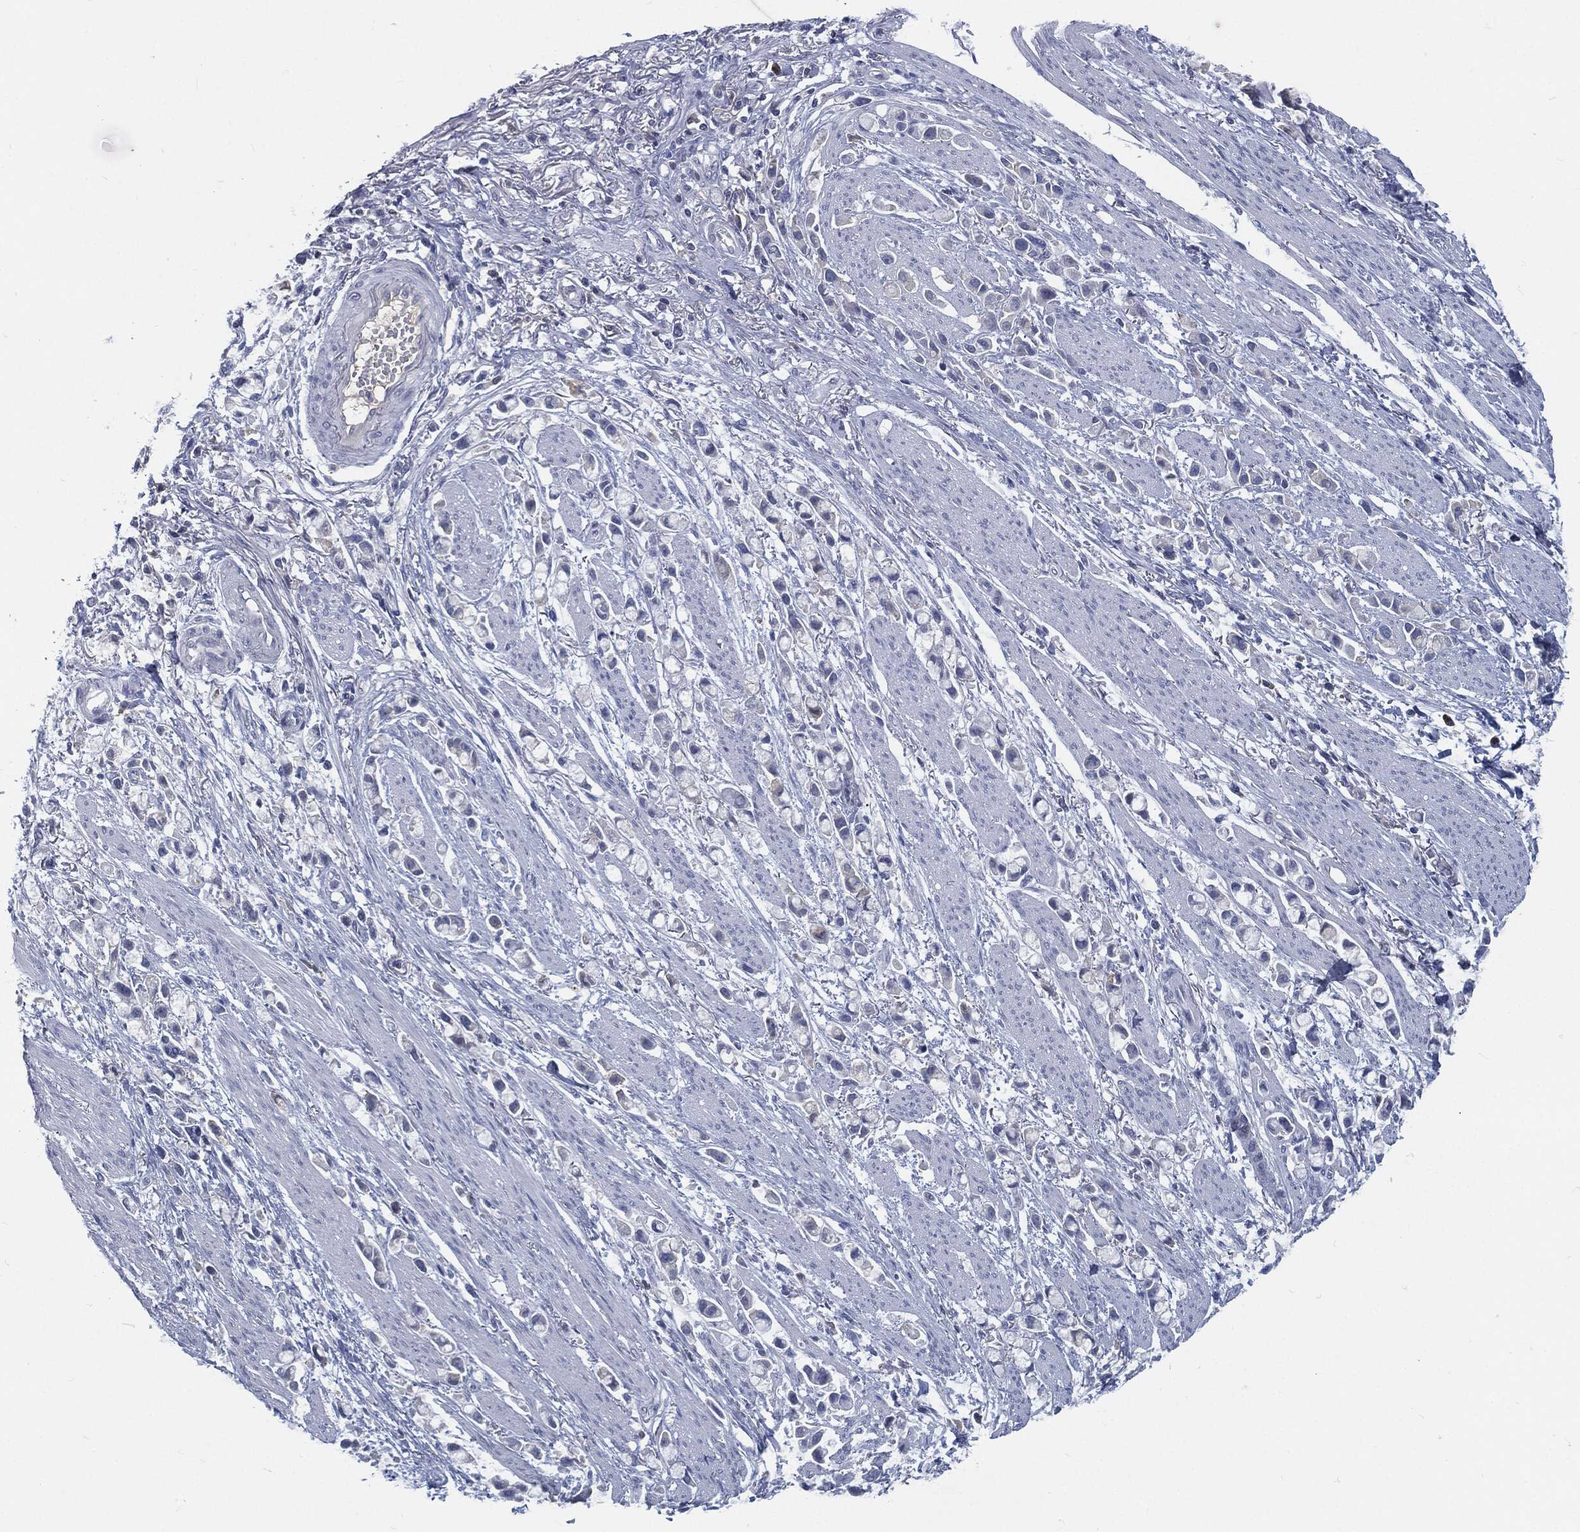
{"staining": {"intensity": "negative", "quantity": "none", "location": "none"}, "tissue": "stomach cancer", "cell_type": "Tumor cells", "image_type": "cancer", "snomed": [{"axis": "morphology", "description": "Adenocarcinoma, NOS"}, {"axis": "topography", "description": "Stomach"}], "caption": "A histopathology image of stomach cancer (adenocarcinoma) stained for a protein exhibits no brown staining in tumor cells.", "gene": "MST1", "patient": {"sex": "female", "age": 81}}